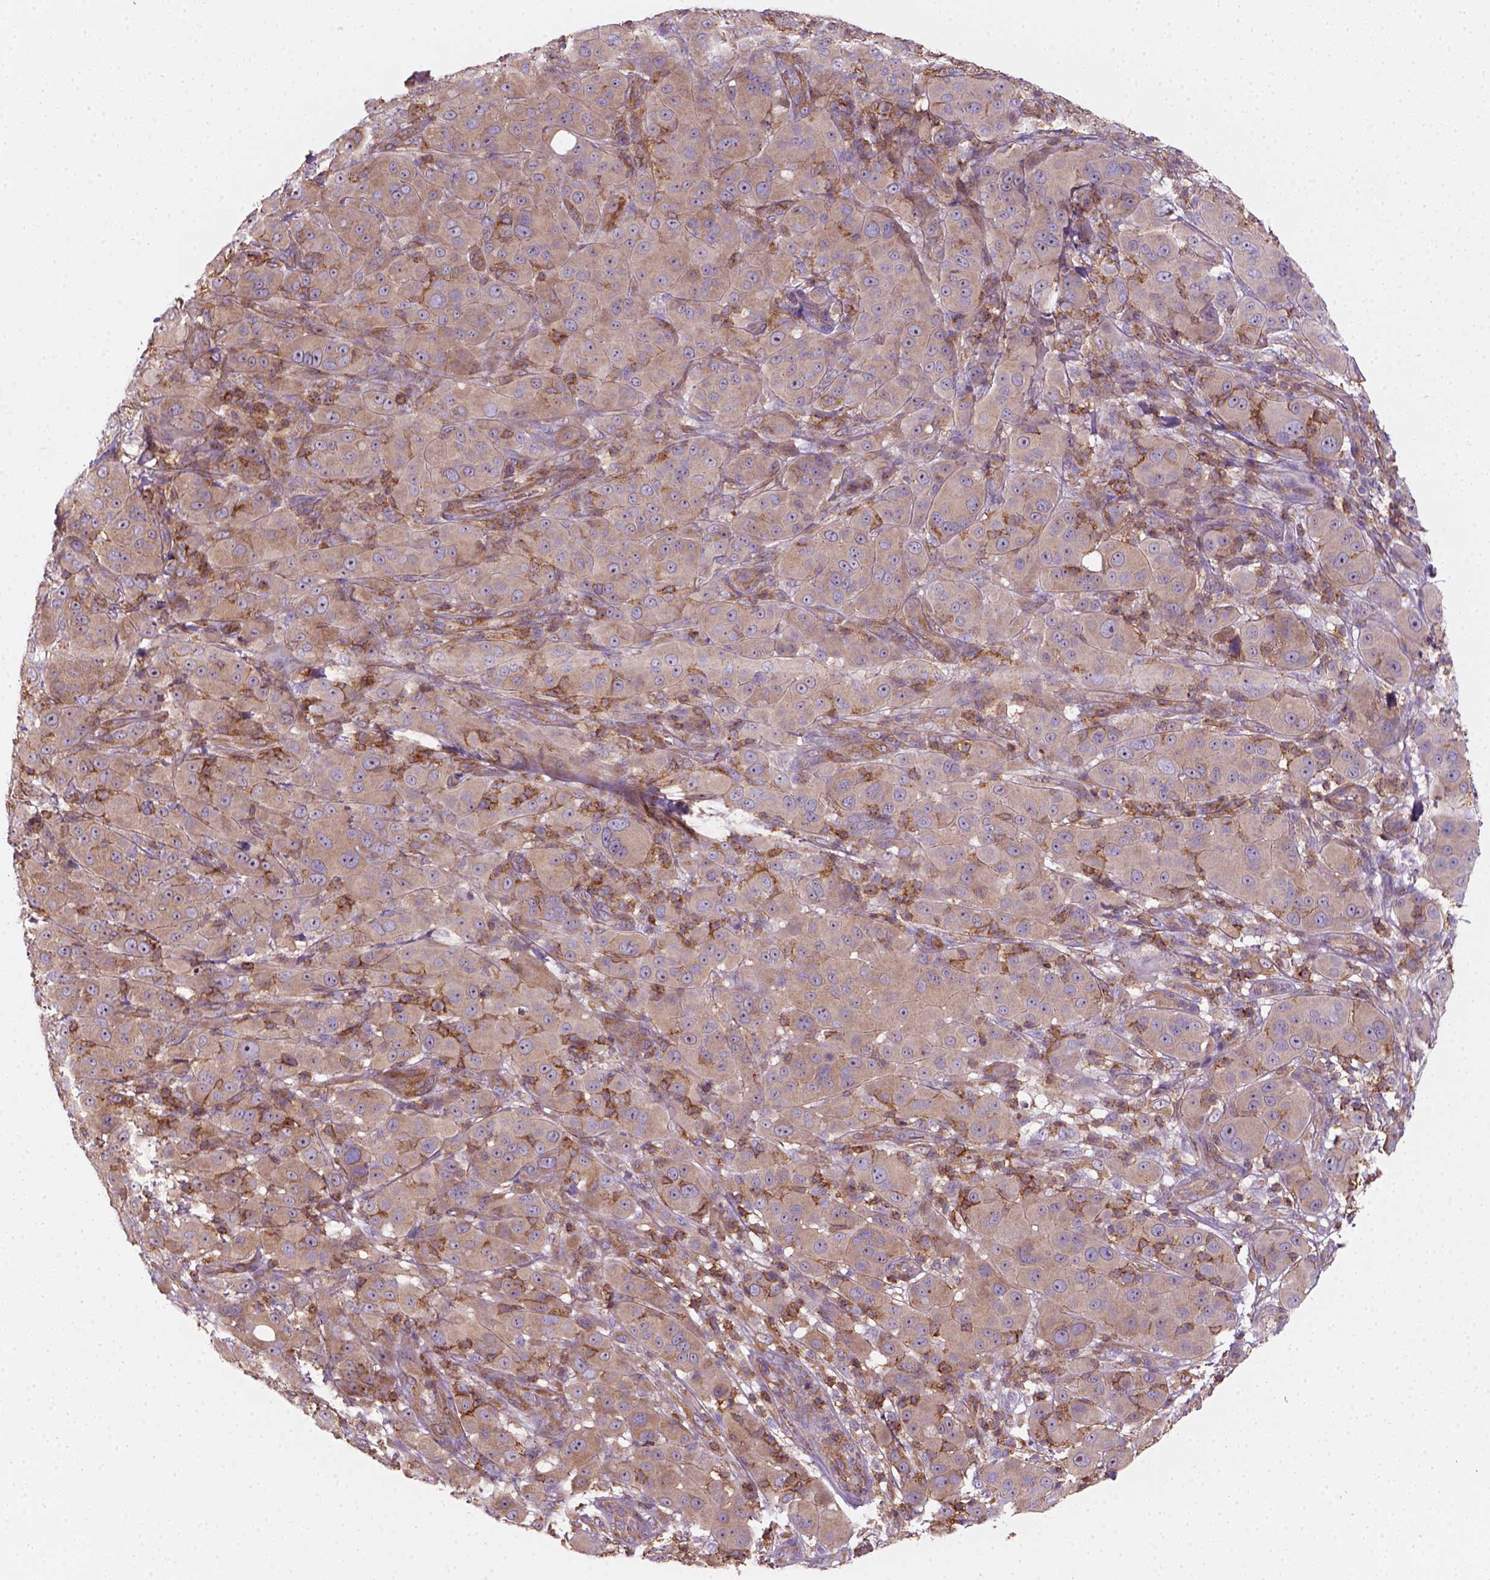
{"staining": {"intensity": "moderate", "quantity": "<25%", "location": "cytoplasmic/membranous"}, "tissue": "melanoma", "cell_type": "Tumor cells", "image_type": "cancer", "snomed": [{"axis": "morphology", "description": "Malignant melanoma, NOS"}, {"axis": "topography", "description": "Skin"}], "caption": "Moderate cytoplasmic/membranous protein staining is identified in about <25% of tumor cells in malignant melanoma.", "gene": "GPRC5D", "patient": {"sex": "female", "age": 87}}